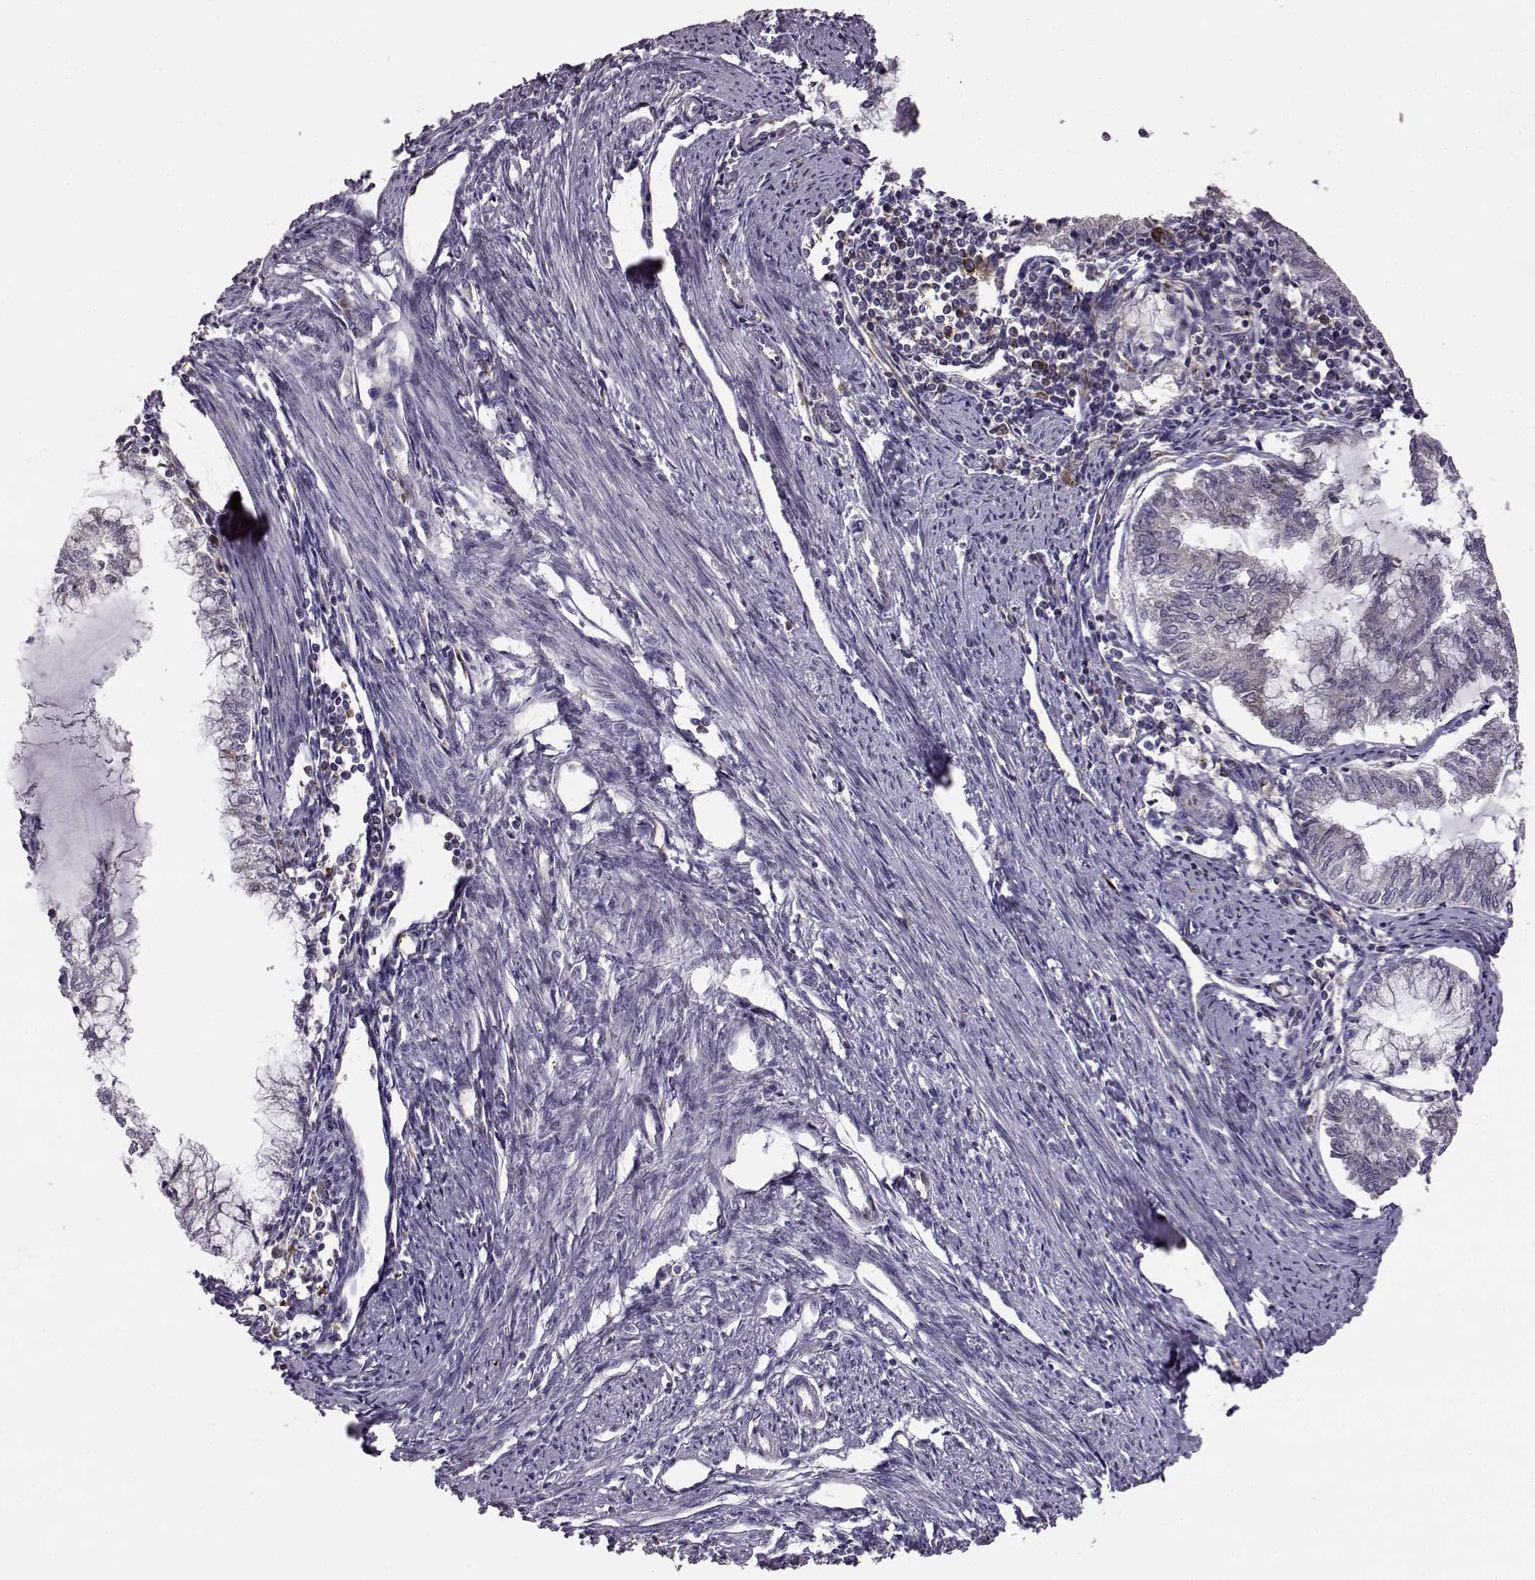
{"staining": {"intensity": "negative", "quantity": "none", "location": "none"}, "tissue": "endometrial cancer", "cell_type": "Tumor cells", "image_type": "cancer", "snomed": [{"axis": "morphology", "description": "Adenocarcinoma, NOS"}, {"axis": "topography", "description": "Endometrium"}], "caption": "This micrograph is of endometrial cancer (adenocarcinoma) stained with IHC to label a protein in brown with the nuclei are counter-stained blue. There is no staining in tumor cells.", "gene": "ADGRG2", "patient": {"sex": "female", "age": 79}}